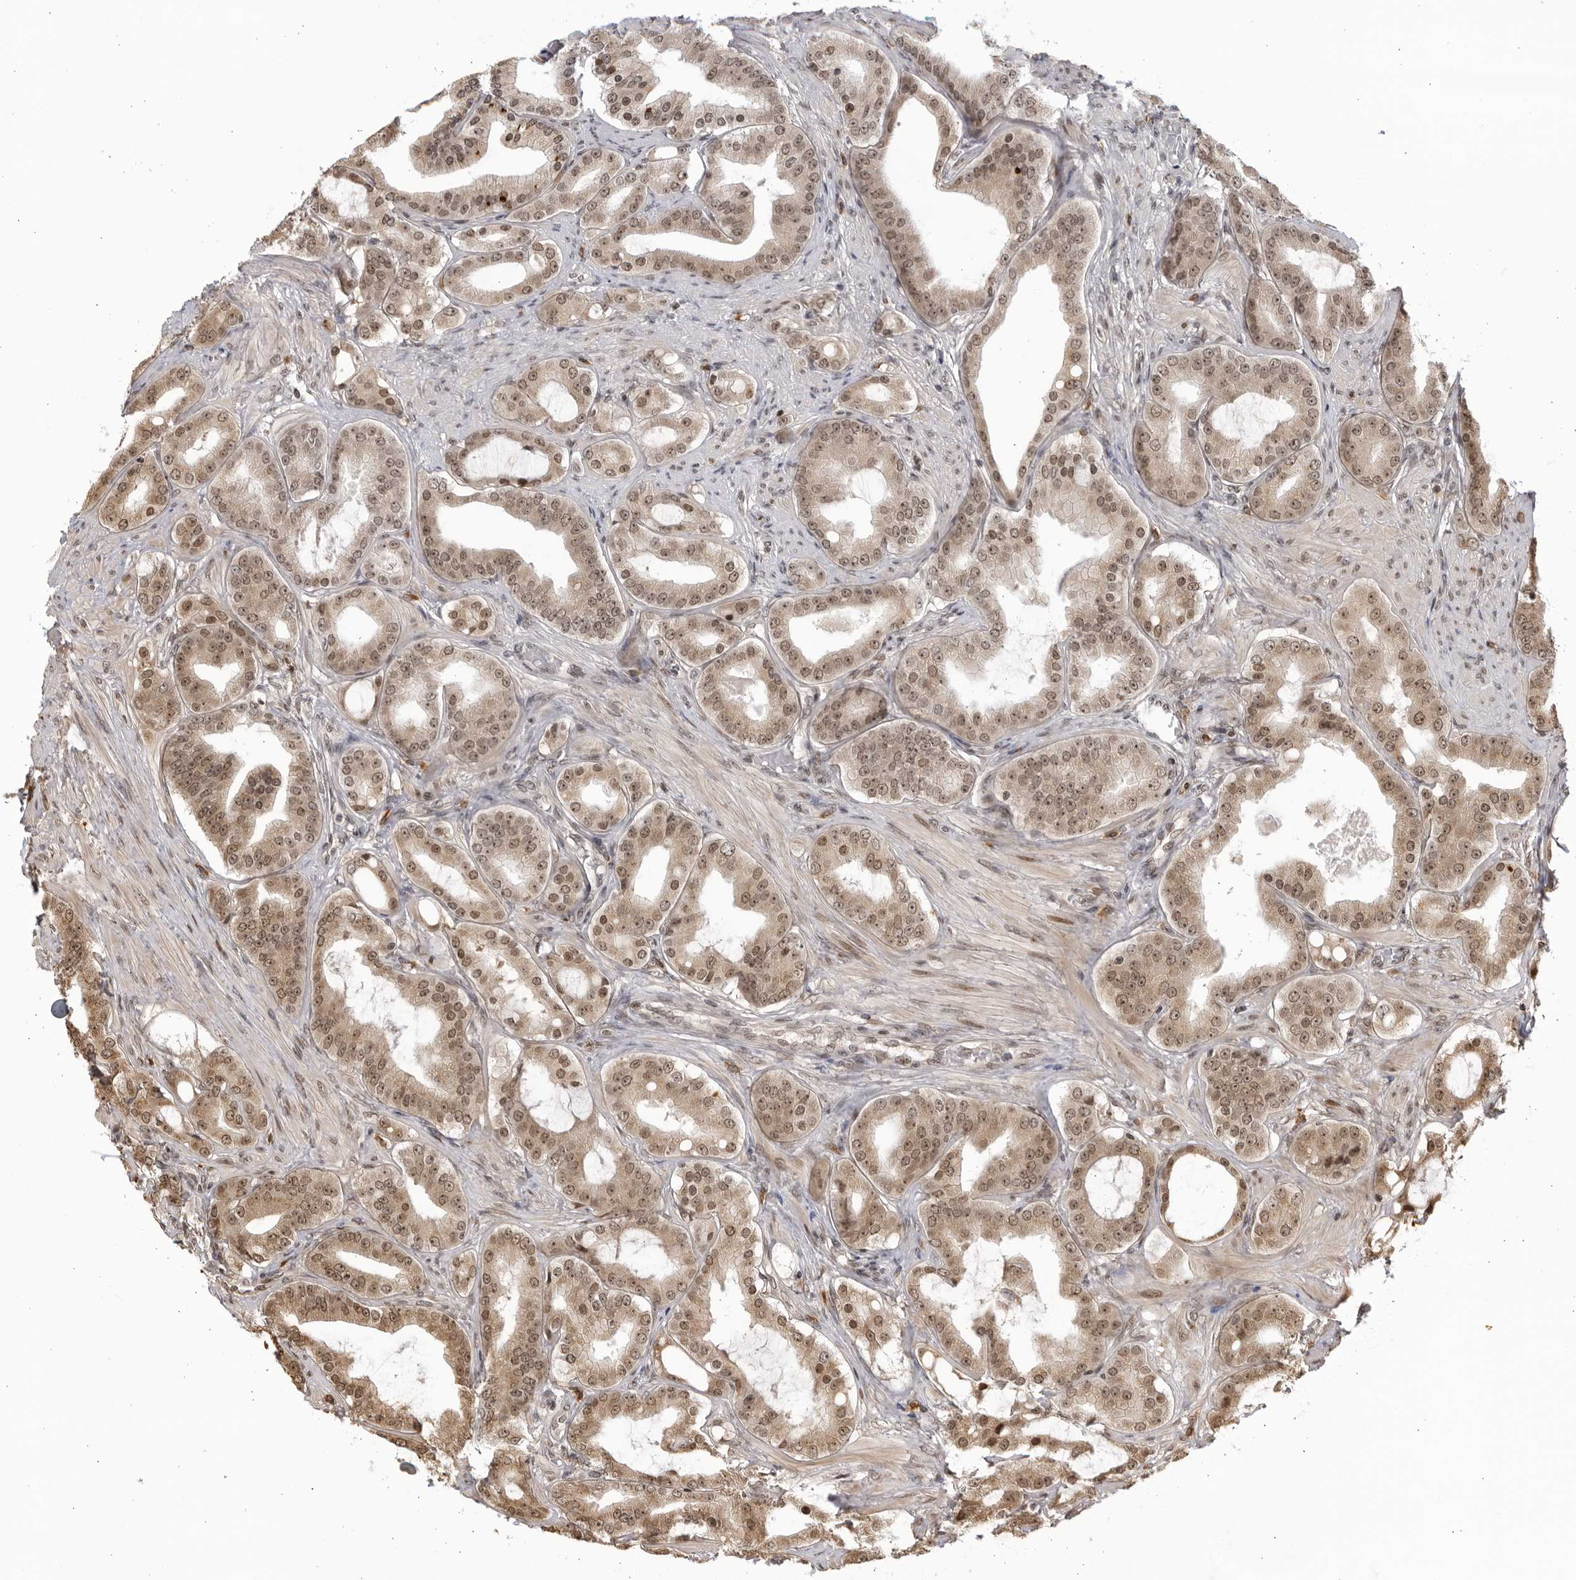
{"staining": {"intensity": "weak", "quantity": ">75%", "location": "cytoplasmic/membranous,nuclear"}, "tissue": "prostate cancer", "cell_type": "Tumor cells", "image_type": "cancer", "snomed": [{"axis": "morphology", "description": "Adenocarcinoma, High grade"}, {"axis": "topography", "description": "Prostate"}], "caption": "An image of human prostate cancer stained for a protein shows weak cytoplasmic/membranous and nuclear brown staining in tumor cells.", "gene": "RASGEF1C", "patient": {"sex": "male", "age": 60}}